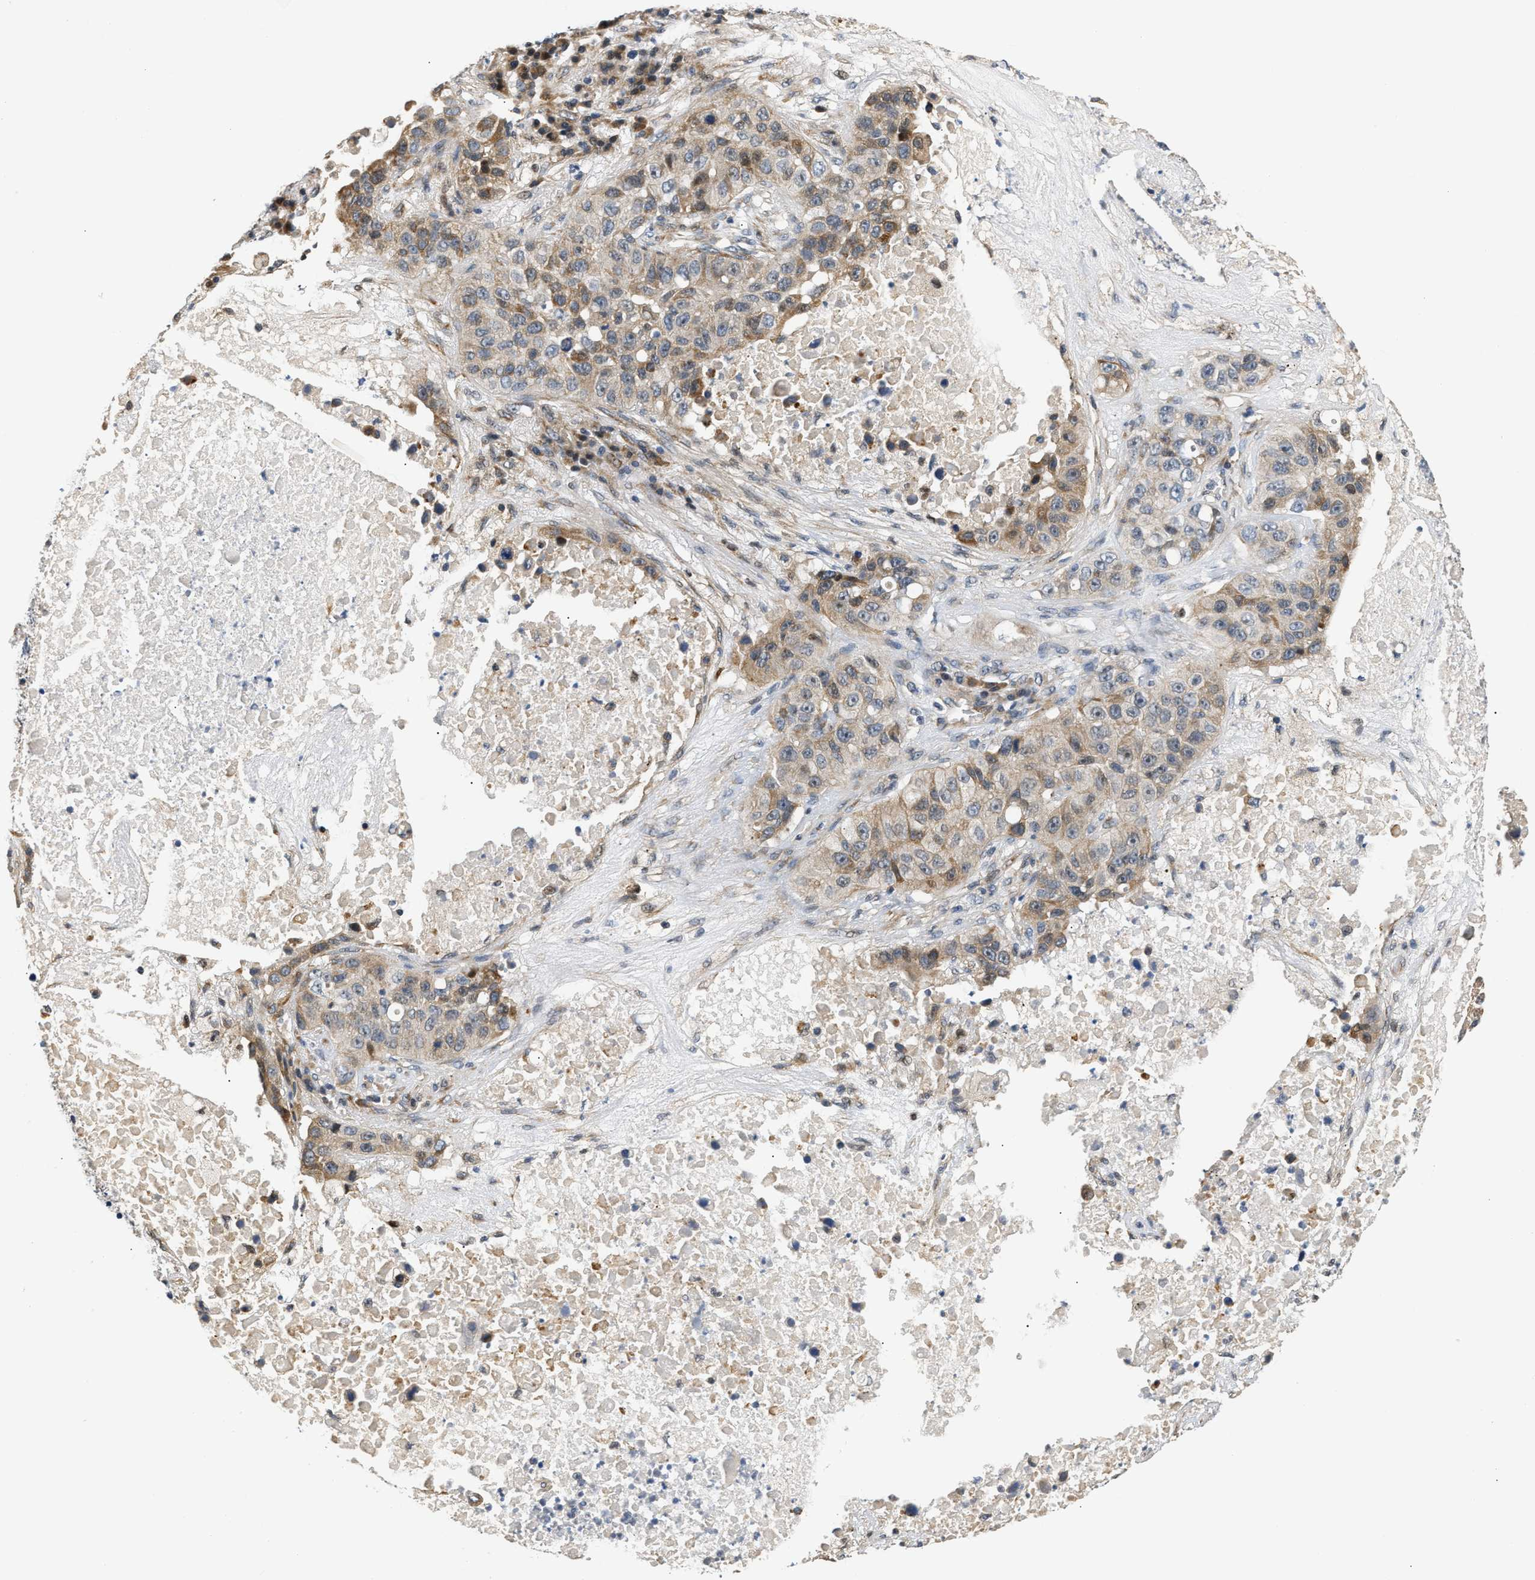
{"staining": {"intensity": "moderate", "quantity": "25%-75%", "location": "cytoplasmic/membranous"}, "tissue": "lung cancer", "cell_type": "Tumor cells", "image_type": "cancer", "snomed": [{"axis": "morphology", "description": "Squamous cell carcinoma, NOS"}, {"axis": "topography", "description": "Lung"}], "caption": "Moderate cytoplasmic/membranous protein expression is appreciated in approximately 25%-75% of tumor cells in lung cancer.", "gene": "TNIP2", "patient": {"sex": "male", "age": 57}}